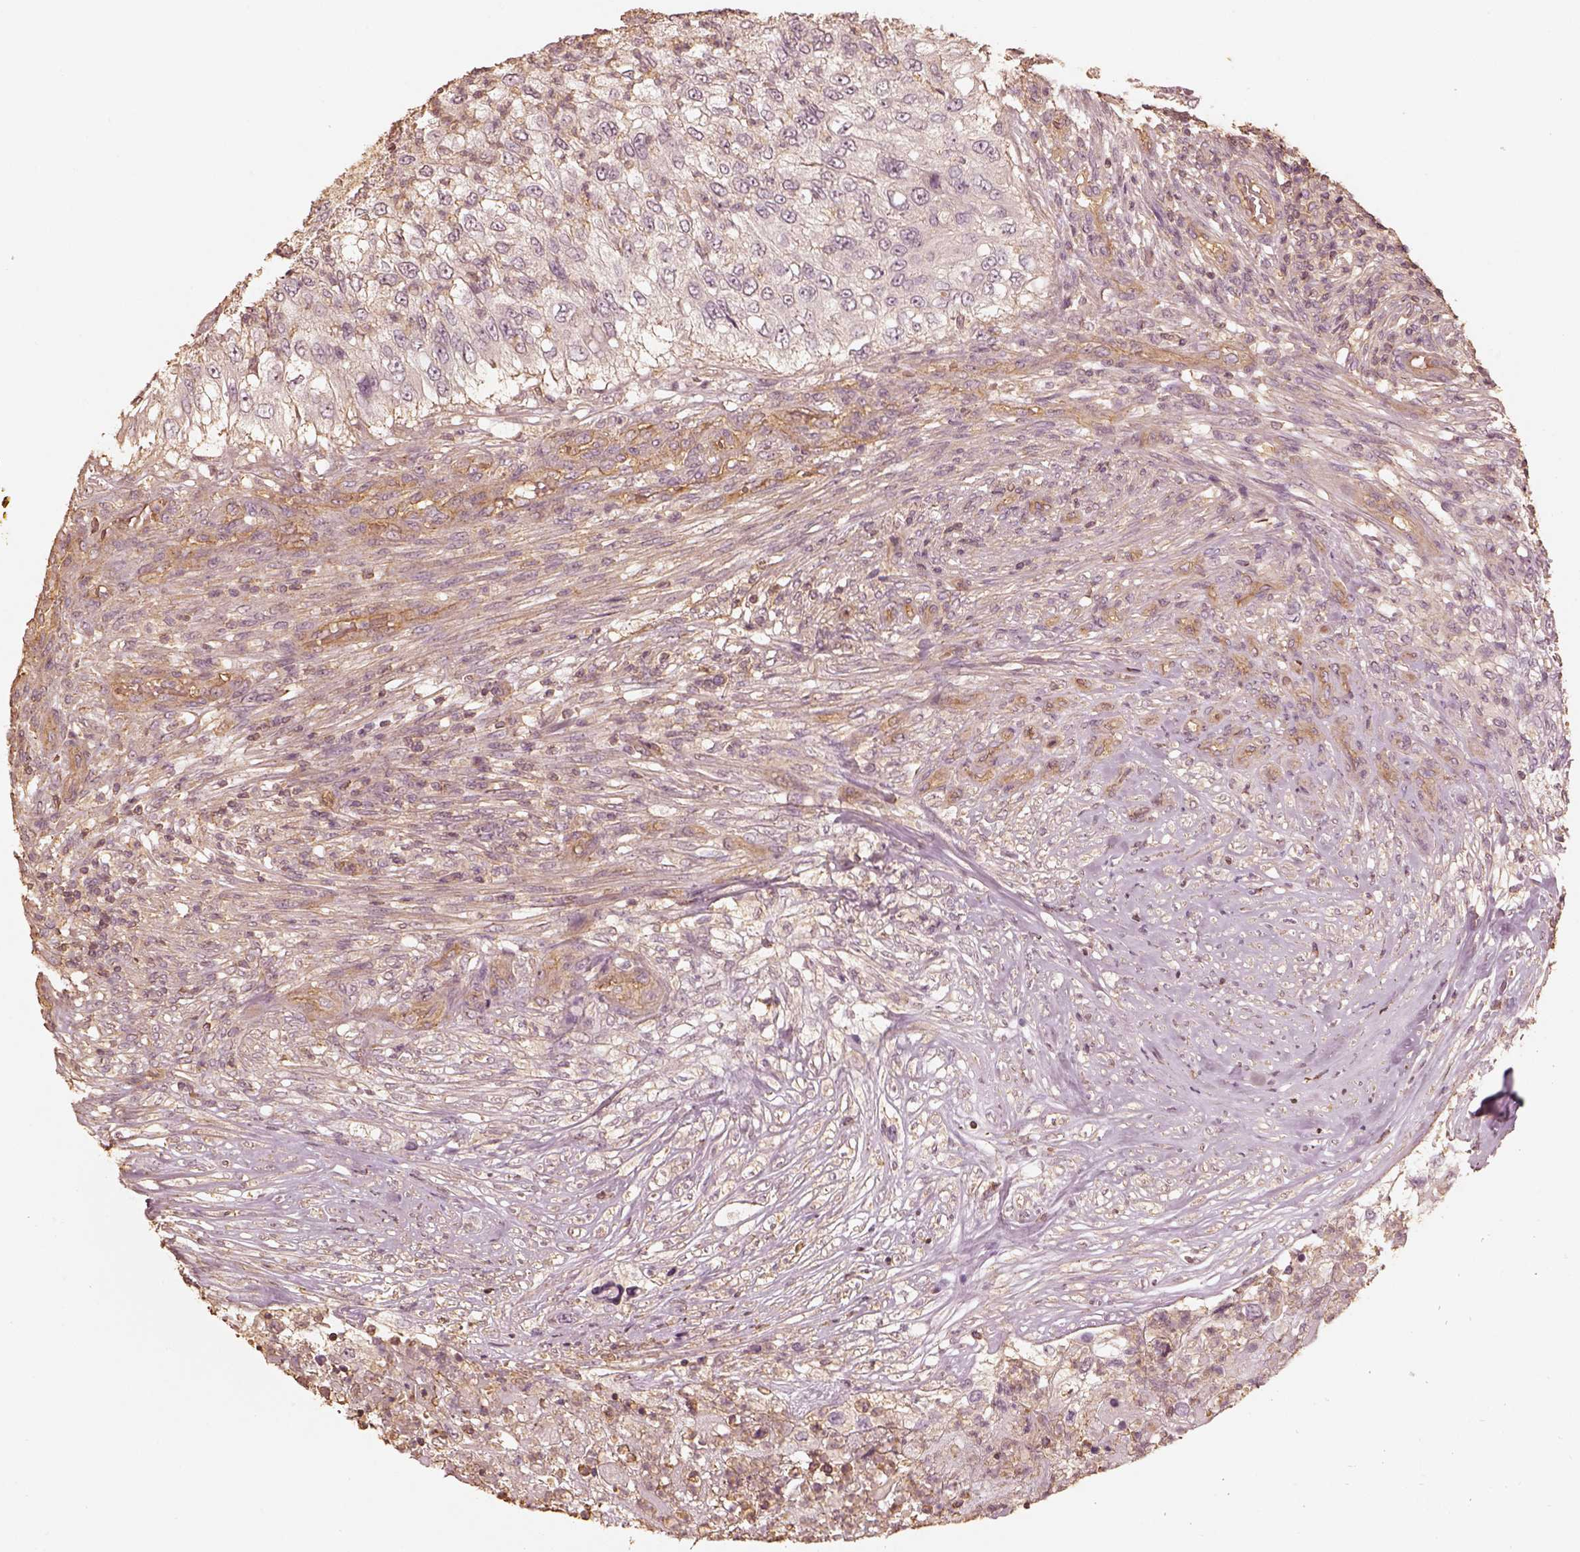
{"staining": {"intensity": "negative", "quantity": "none", "location": "none"}, "tissue": "urothelial cancer", "cell_type": "Tumor cells", "image_type": "cancer", "snomed": [{"axis": "morphology", "description": "Urothelial carcinoma, High grade"}, {"axis": "topography", "description": "Urinary bladder"}], "caption": "This is an immunohistochemistry (IHC) micrograph of urothelial cancer. There is no staining in tumor cells.", "gene": "WDR7", "patient": {"sex": "female", "age": 60}}